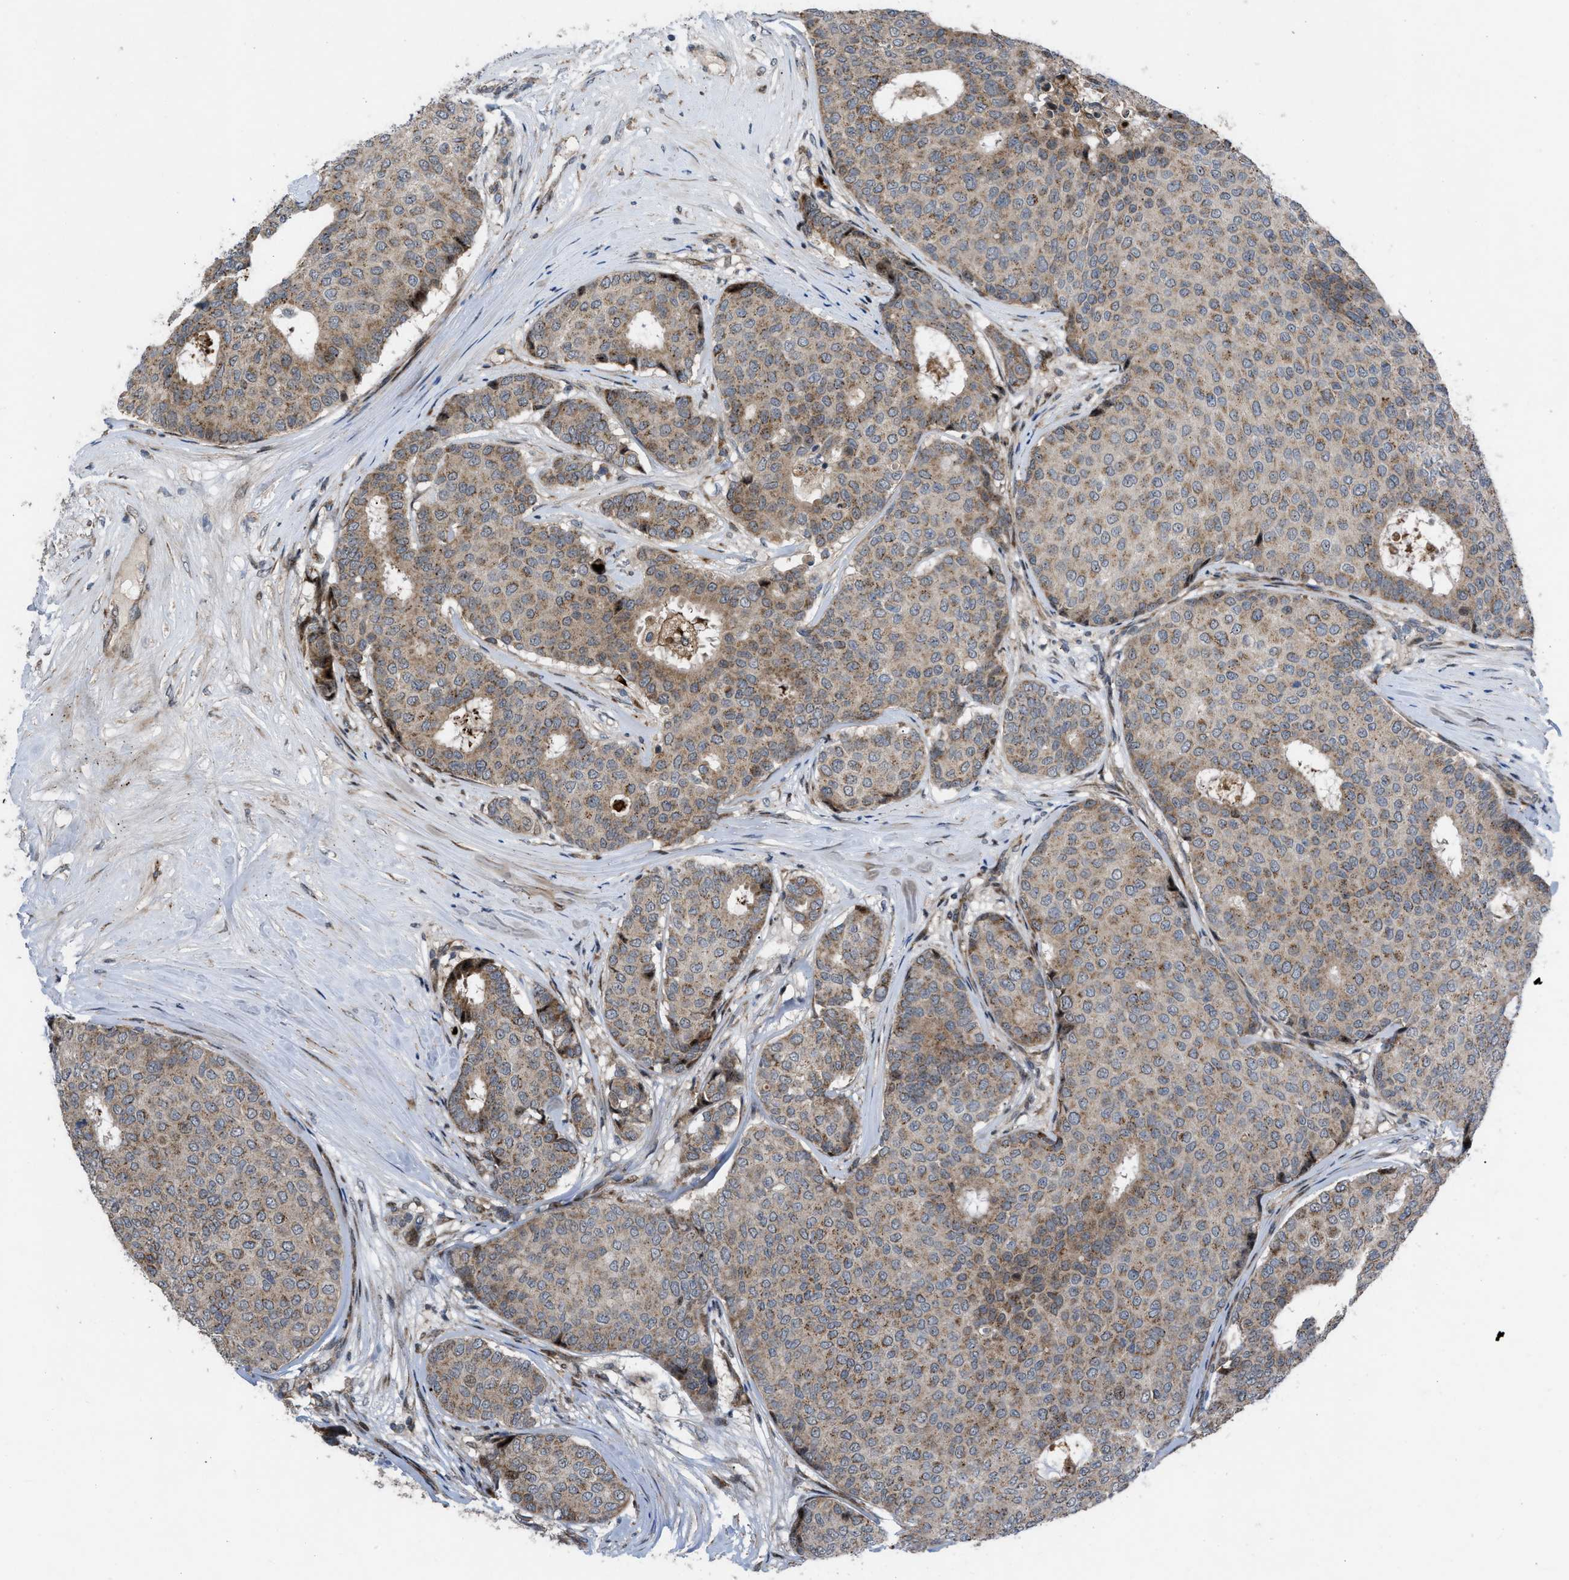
{"staining": {"intensity": "weak", "quantity": ">75%", "location": "cytoplasmic/membranous"}, "tissue": "breast cancer", "cell_type": "Tumor cells", "image_type": "cancer", "snomed": [{"axis": "morphology", "description": "Duct carcinoma"}, {"axis": "topography", "description": "Breast"}], "caption": "Immunohistochemistry histopathology image of human breast cancer stained for a protein (brown), which demonstrates low levels of weak cytoplasmic/membranous staining in approximately >75% of tumor cells.", "gene": "AP3M2", "patient": {"sex": "female", "age": 75}}